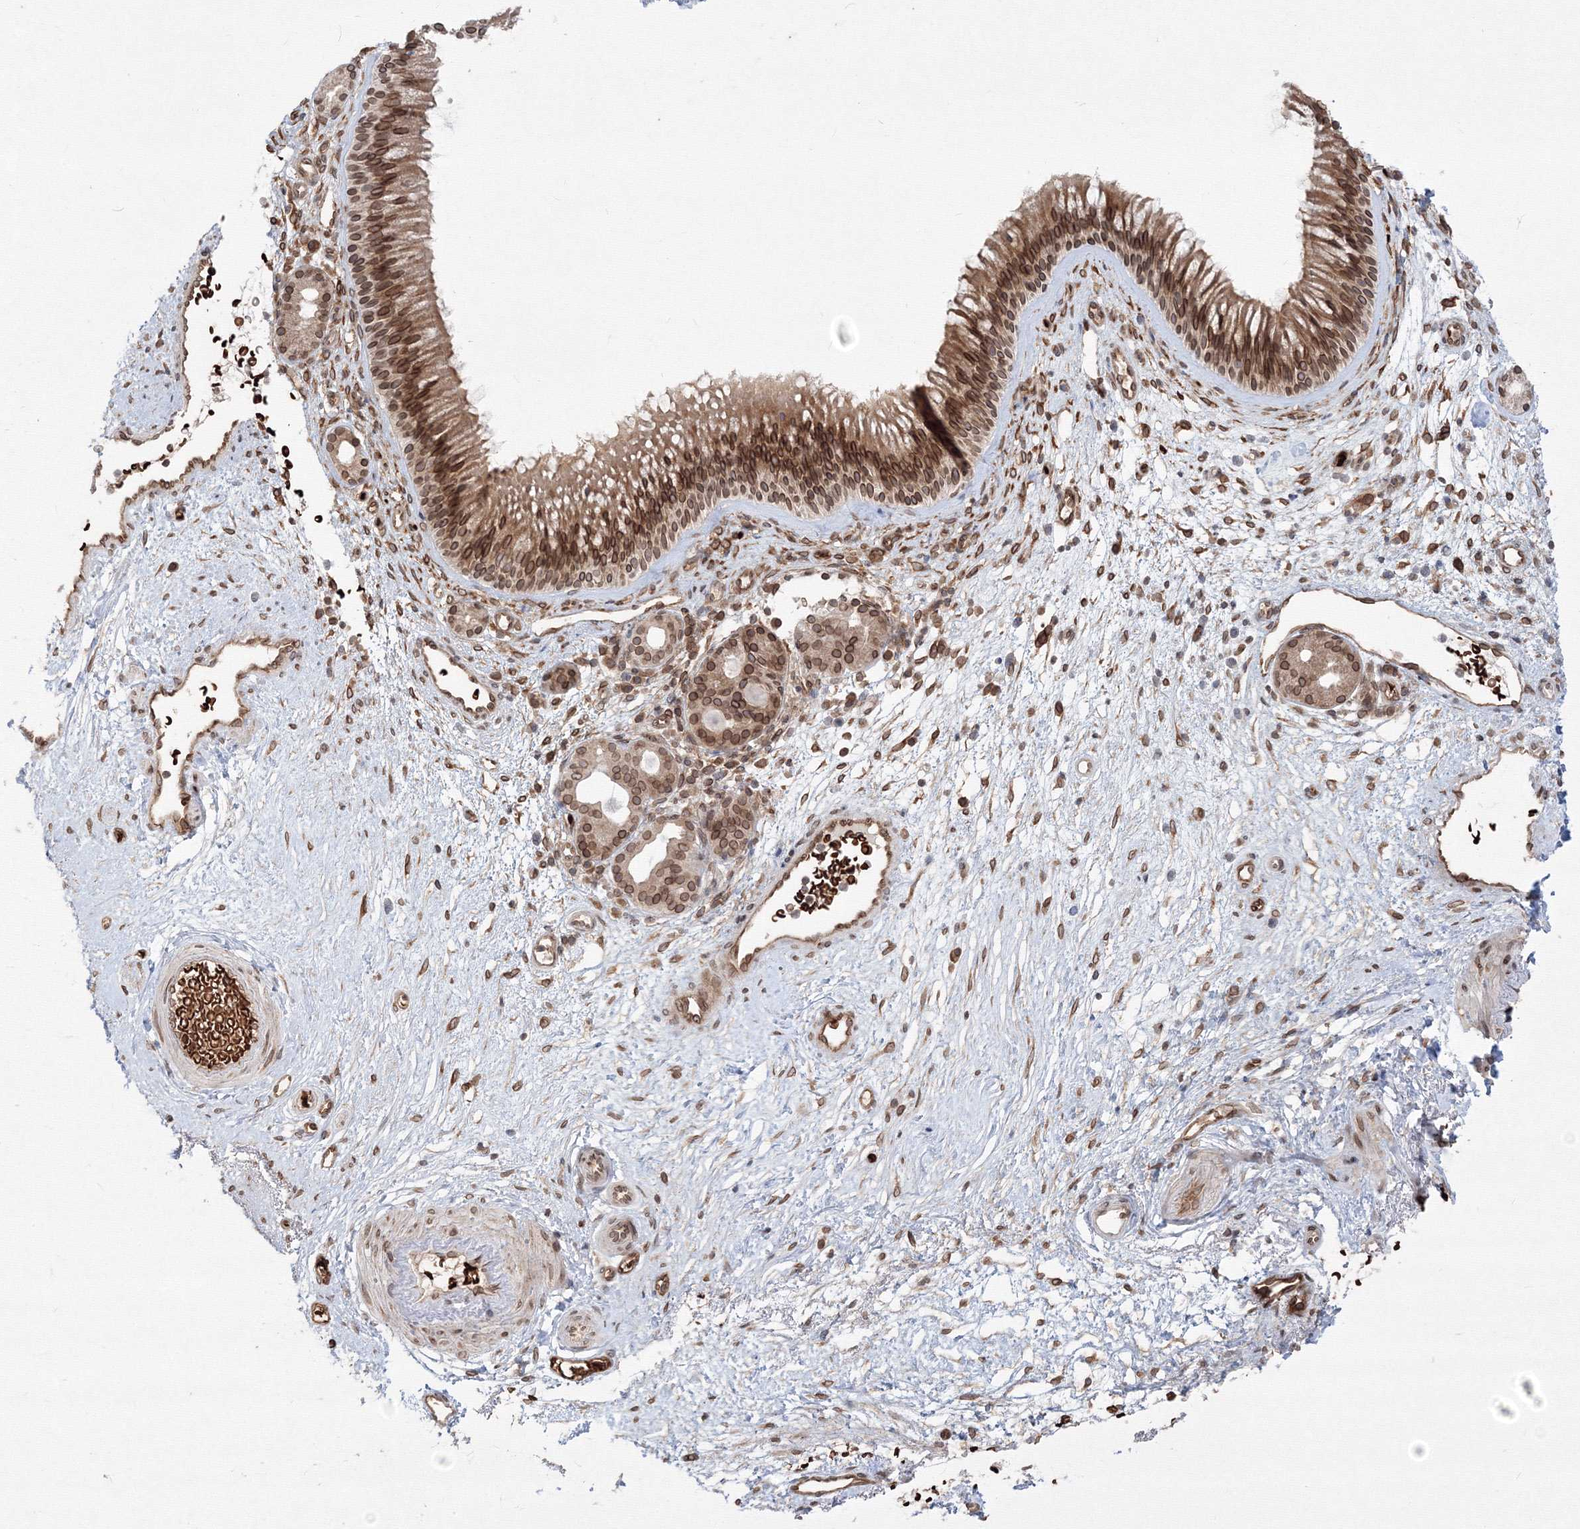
{"staining": {"intensity": "moderate", "quantity": ">75%", "location": "cytoplasmic/membranous,nuclear"}, "tissue": "nasopharynx", "cell_type": "Respiratory epithelial cells", "image_type": "normal", "snomed": [{"axis": "morphology", "description": "Normal tissue, NOS"}, {"axis": "morphology", "description": "Inflammation, NOS"}, {"axis": "morphology", "description": "Malignant melanoma, Metastatic site"}, {"axis": "topography", "description": "Nasopharynx"}], "caption": "A brown stain highlights moderate cytoplasmic/membranous,nuclear expression of a protein in respiratory epithelial cells of normal nasopharynx. (Brightfield microscopy of DAB IHC at high magnification).", "gene": "DNAJB2", "patient": {"sex": "male", "age": 70}}